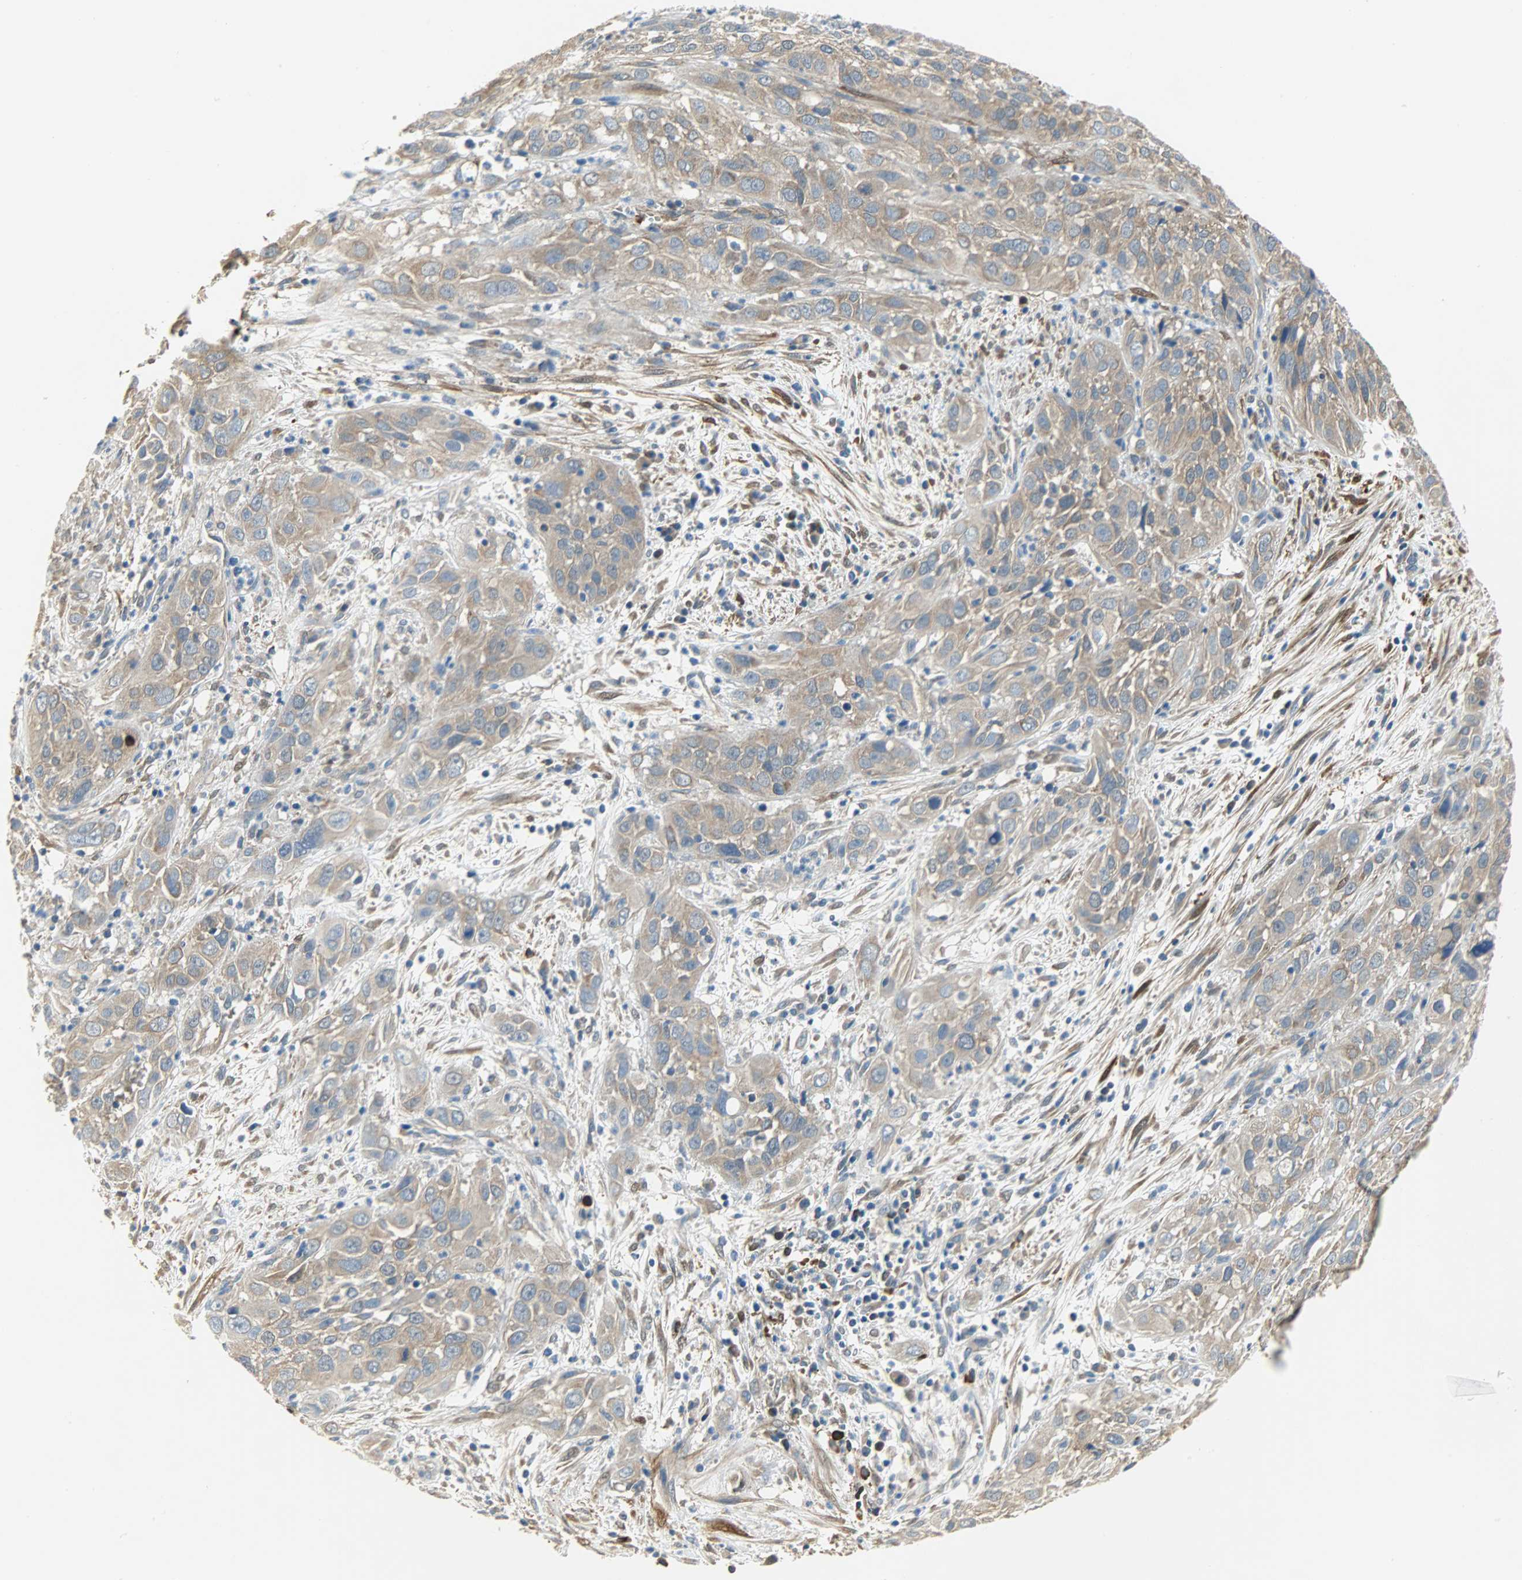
{"staining": {"intensity": "moderate", "quantity": ">75%", "location": "cytoplasmic/membranous"}, "tissue": "cervical cancer", "cell_type": "Tumor cells", "image_type": "cancer", "snomed": [{"axis": "morphology", "description": "Squamous cell carcinoma, NOS"}, {"axis": "topography", "description": "Cervix"}], "caption": "Human cervical cancer stained for a protein (brown) displays moderate cytoplasmic/membranous positive expression in approximately >75% of tumor cells.", "gene": "C1orf198", "patient": {"sex": "female", "age": 32}}